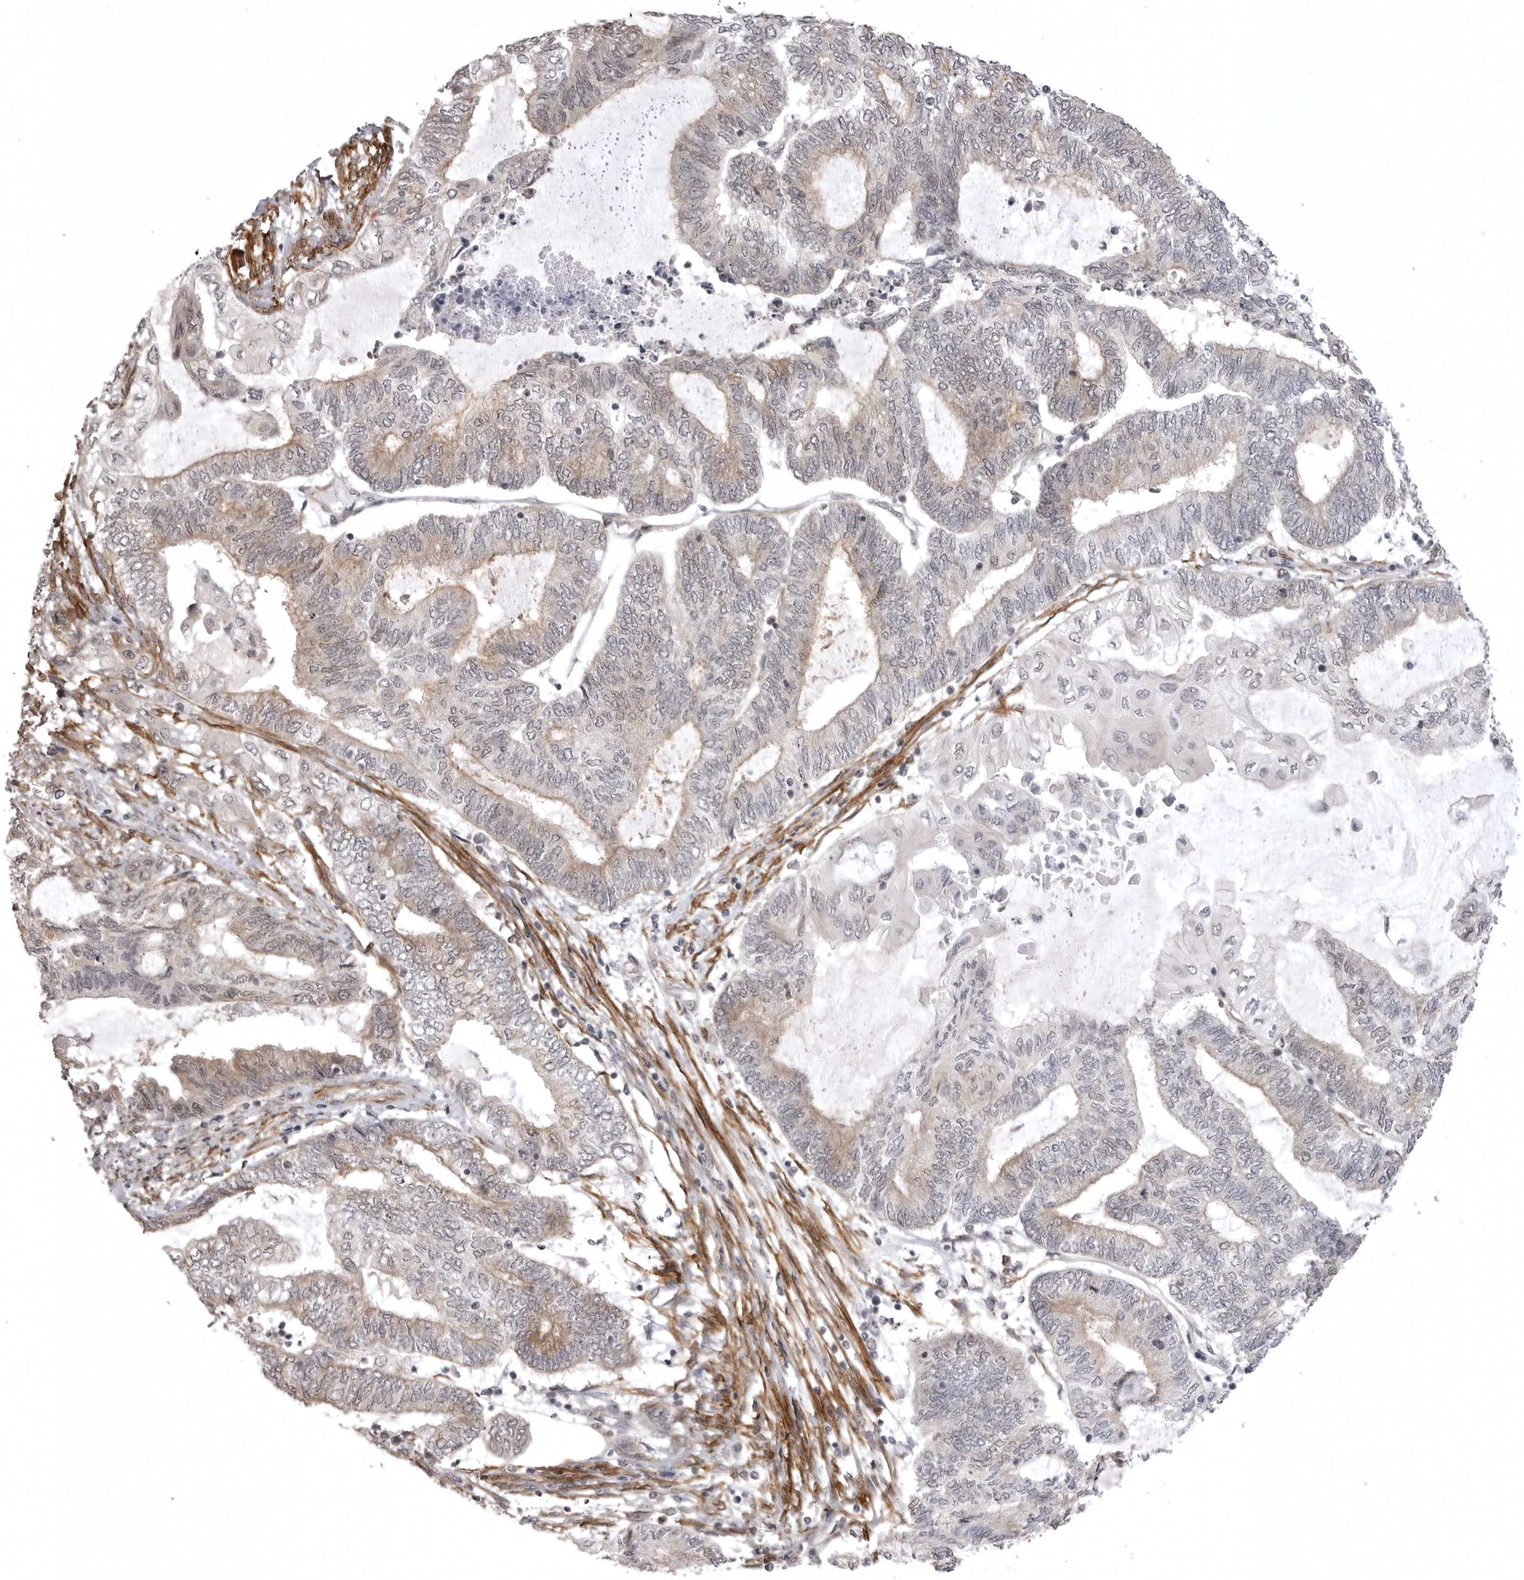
{"staining": {"intensity": "weak", "quantity": "<25%", "location": "cytoplasmic/membranous"}, "tissue": "endometrial cancer", "cell_type": "Tumor cells", "image_type": "cancer", "snomed": [{"axis": "morphology", "description": "Adenocarcinoma, NOS"}, {"axis": "topography", "description": "Uterus"}, {"axis": "topography", "description": "Endometrium"}], "caption": "The photomicrograph exhibits no significant positivity in tumor cells of endometrial cancer (adenocarcinoma).", "gene": "SORBS1", "patient": {"sex": "female", "age": 70}}